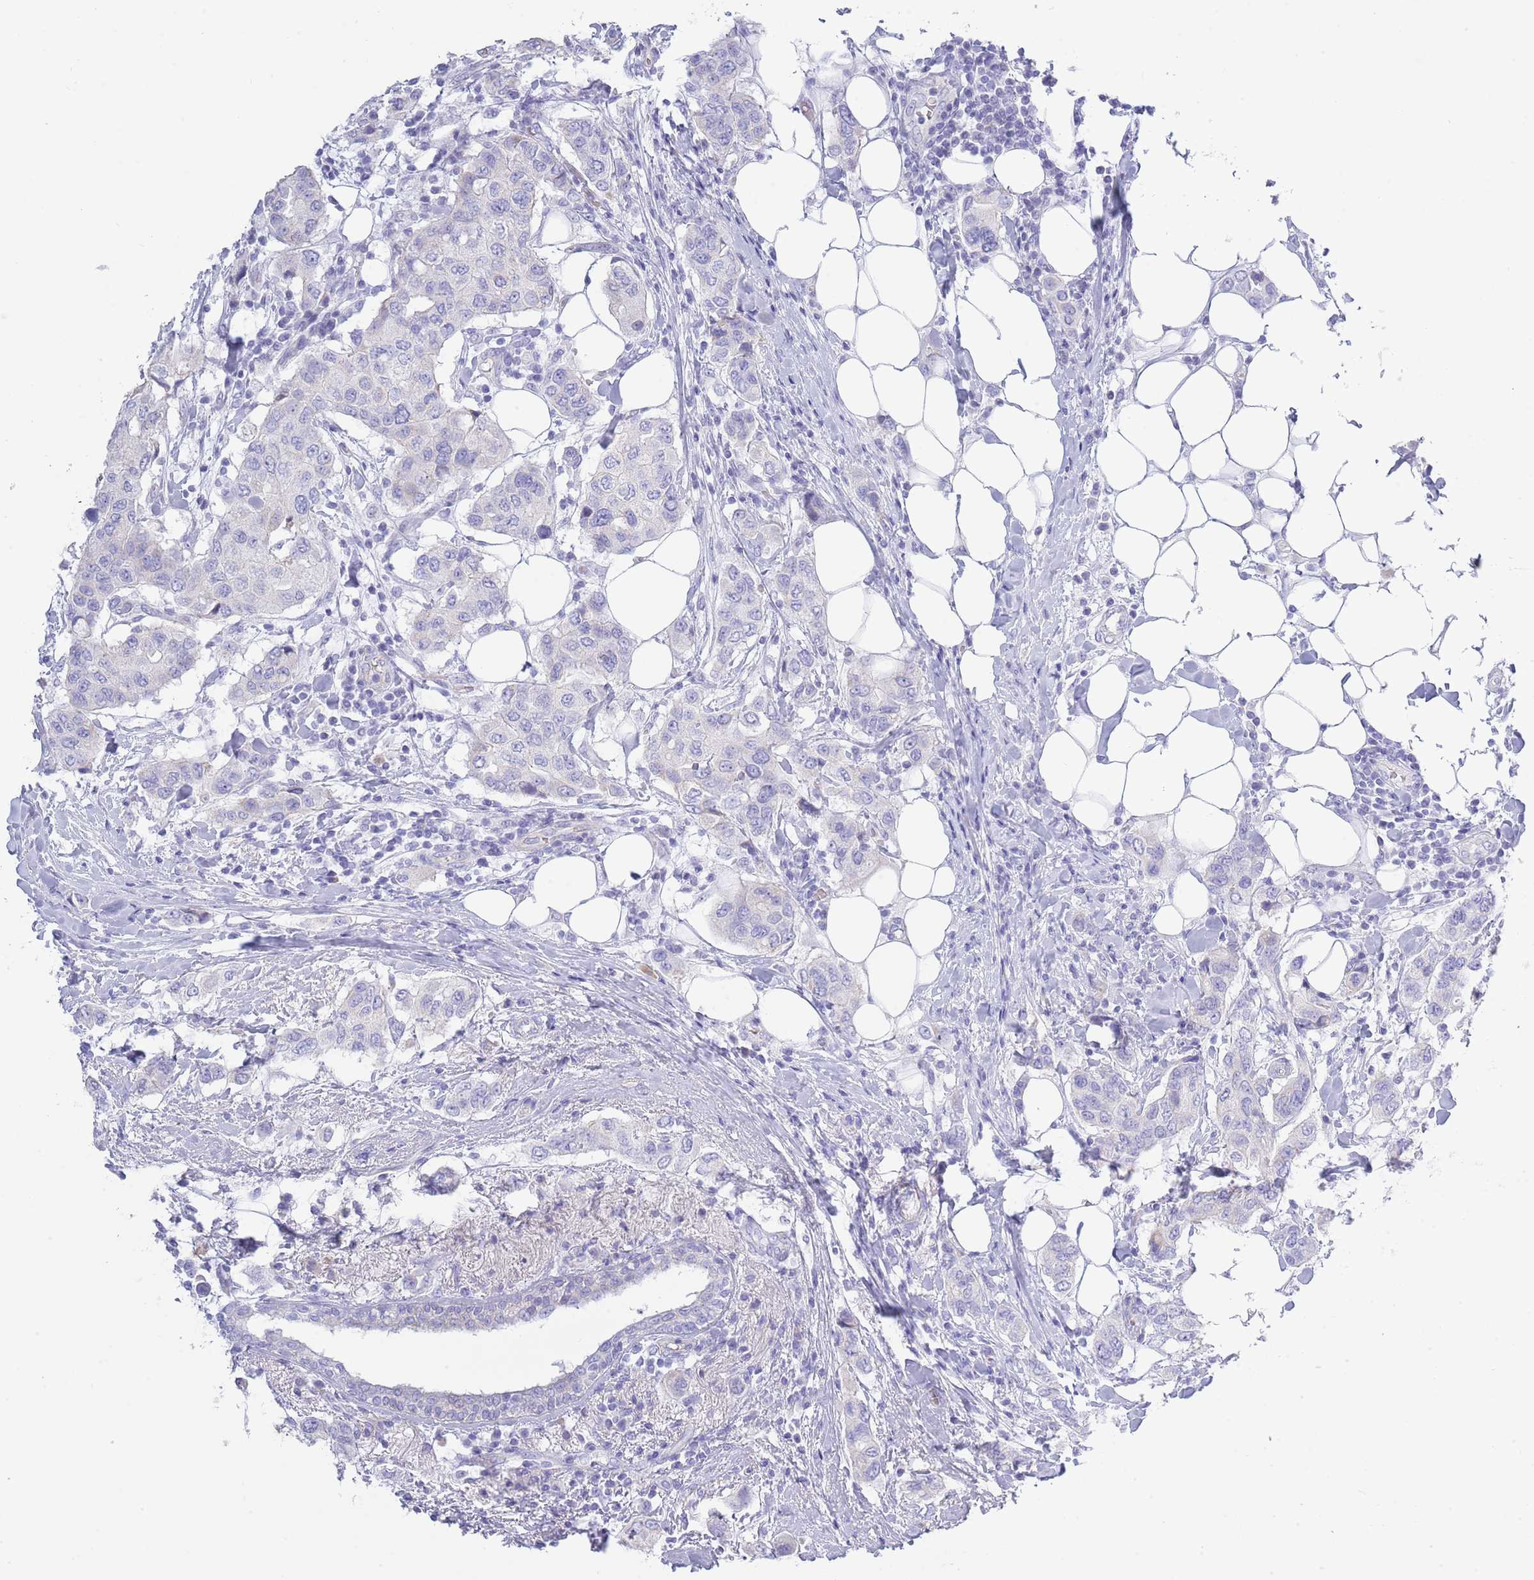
{"staining": {"intensity": "negative", "quantity": "none", "location": "none"}, "tissue": "breast cancer", "cell_type": "Tumor cells", "image_type": "cancer", "snomed": [{"axis": "morphology", "description": "Lobular carcinoma"}, {"axis": "topography", "description": "Breast"}], "caption": "Immunohistochemical staining of breast cancer (lobular carcinoma) demonstrates no significant staining in tumor cells.", "gene": "ACR", "patient": {"sex": "female", "age": 51}}